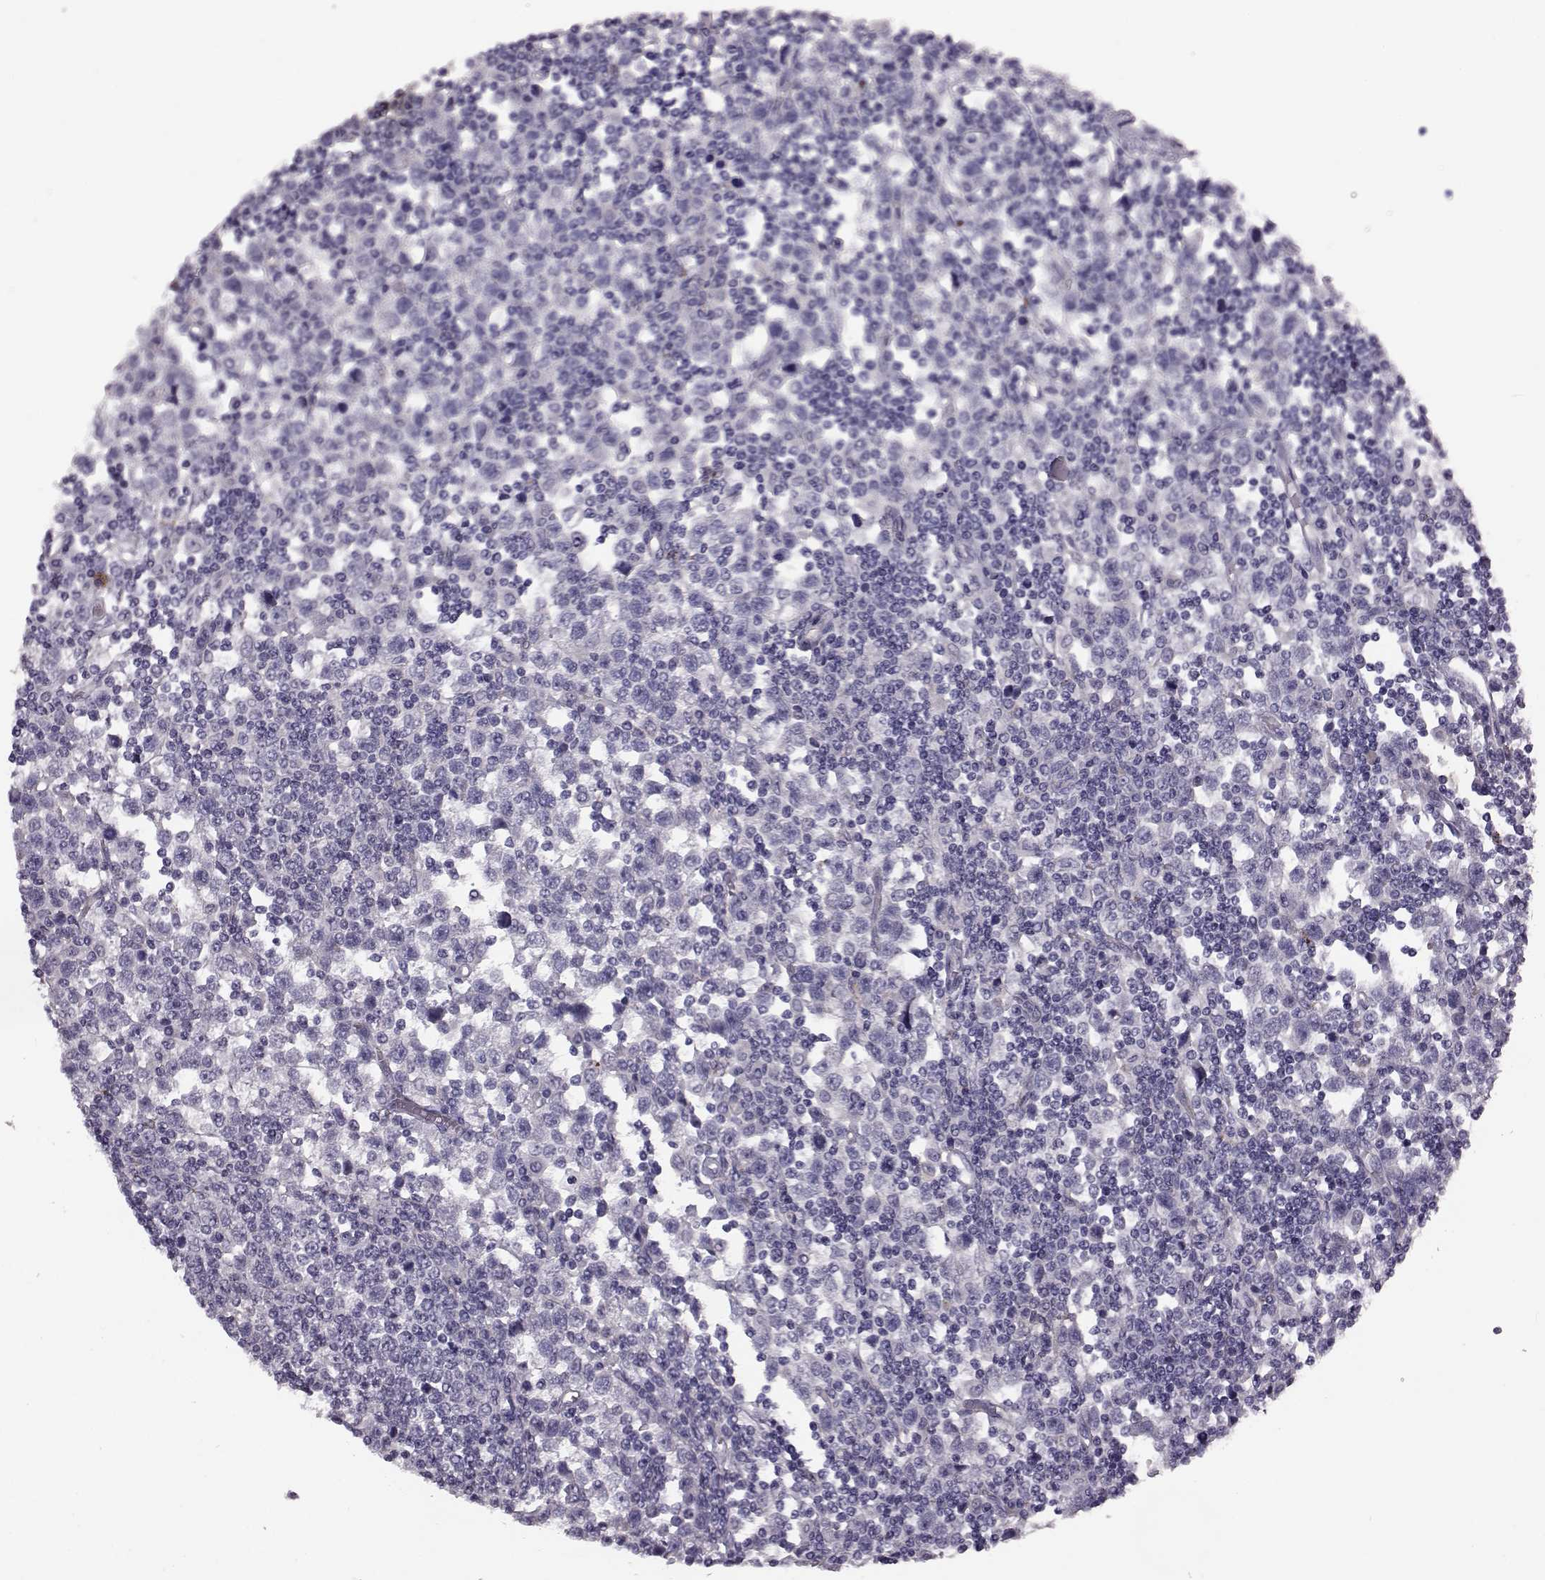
{"staining": {"intensity": "negative", "quantity": "none", "location": "none"}, "tissue": "testis cancer", "cell_type": "Tumor cells", "image_type": "cancer", "snomed": [{"axis": "morphology", "description": "Seminoma, NOS"}, {"axis": "topography", "description": "Testis"}], "caption": "High power microscopy image of an IHC histopathology image of testis cancer, revealing no significant staining in tumor cells.", "gene": "SNTG1", "patient": {"sex": "male", "age": 34}}